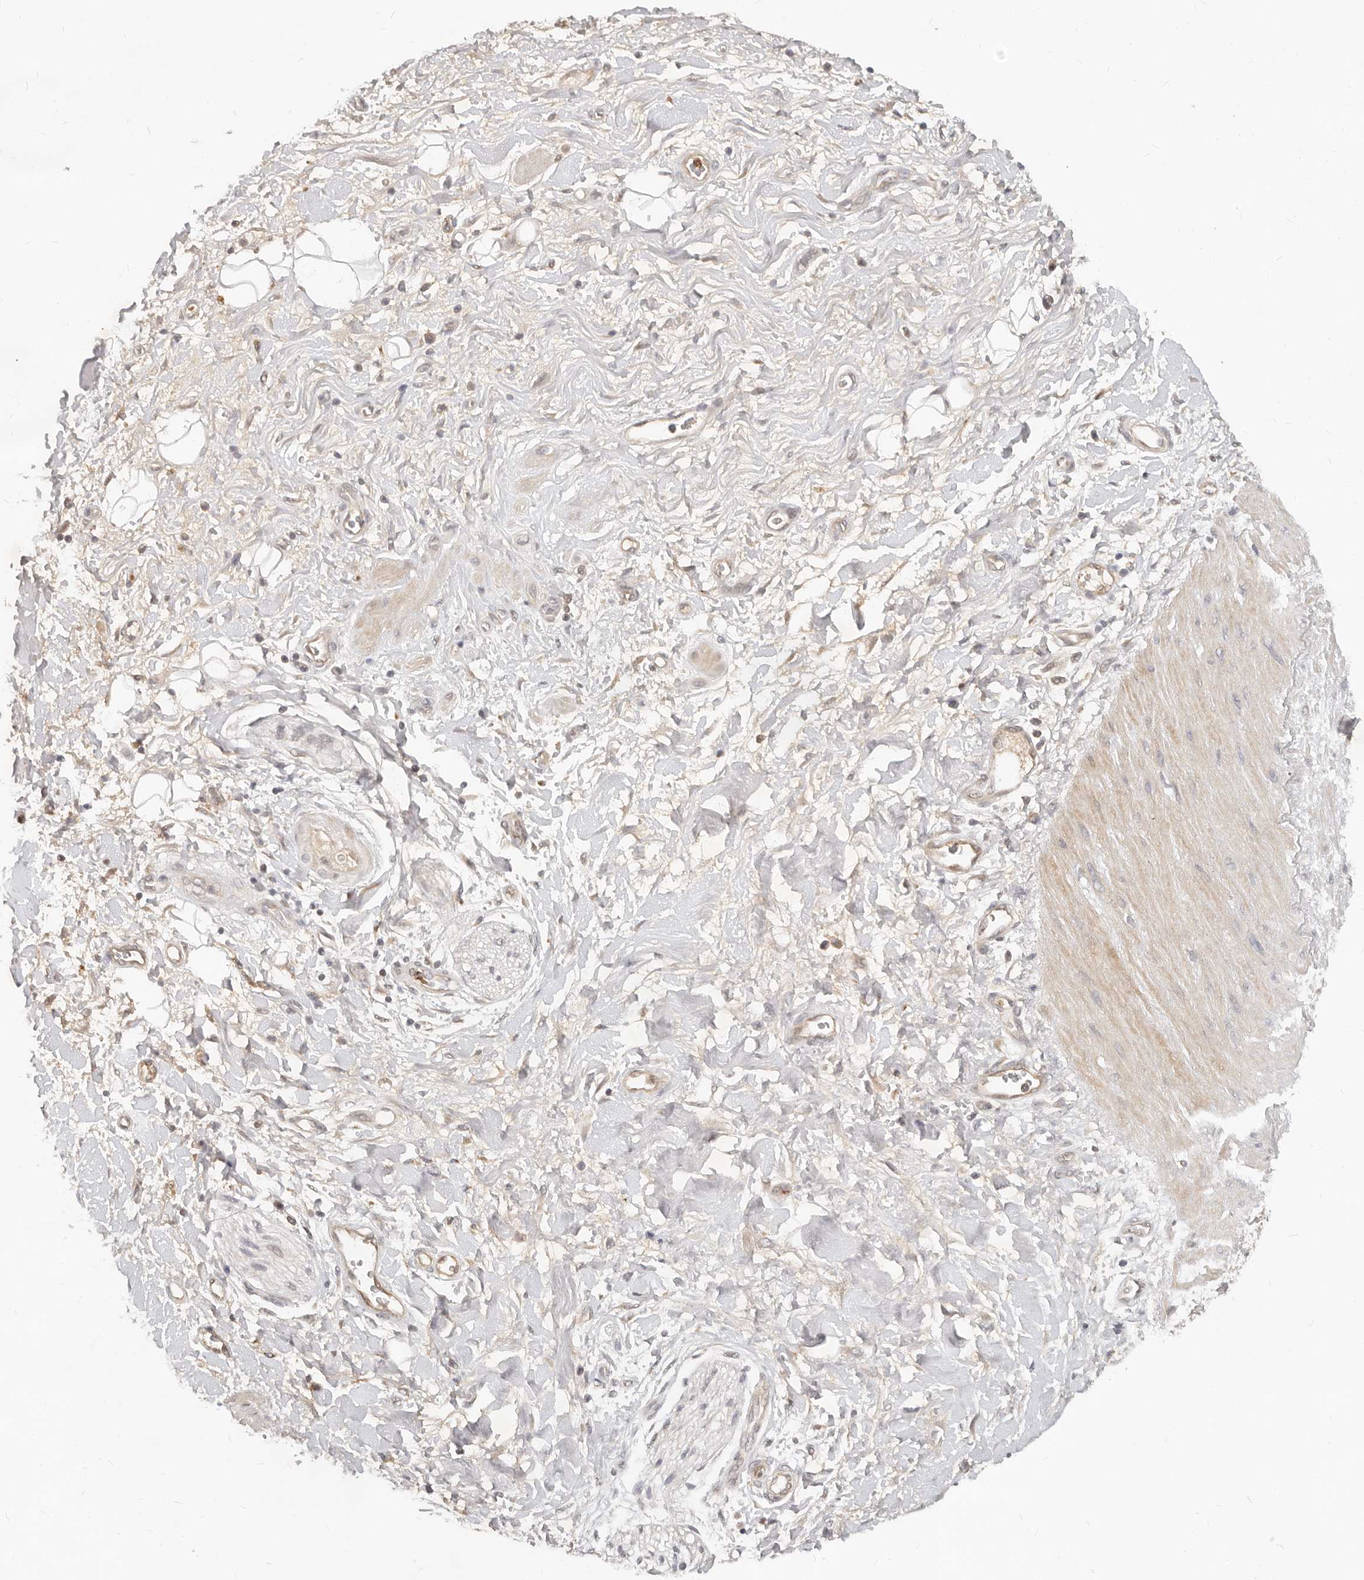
{"staining": {"intensity": "negative", "quantity": "none", "location": "none"}, "tissue": "adipose tissue", "cell_type": "Adipocytes", "image_type": "normal", "snomed": [{"axis": "morphology", "description": "Normal tissue, NOS"}, {"axis": "morphology", "description": "Adenocarcinoma, NOS"}, {"axis": "topography", "description": "Pancreas"}, {"axis": "topography", "description": "Peripheral nerve tissue"}], "caption": "A micrograph of human adipose tissue is negative for staining in adipocytes. (IHC, brightfield microscopy, high magnification).", "gene": "USP49", "patient": {"sex": "male", "age": 59}}